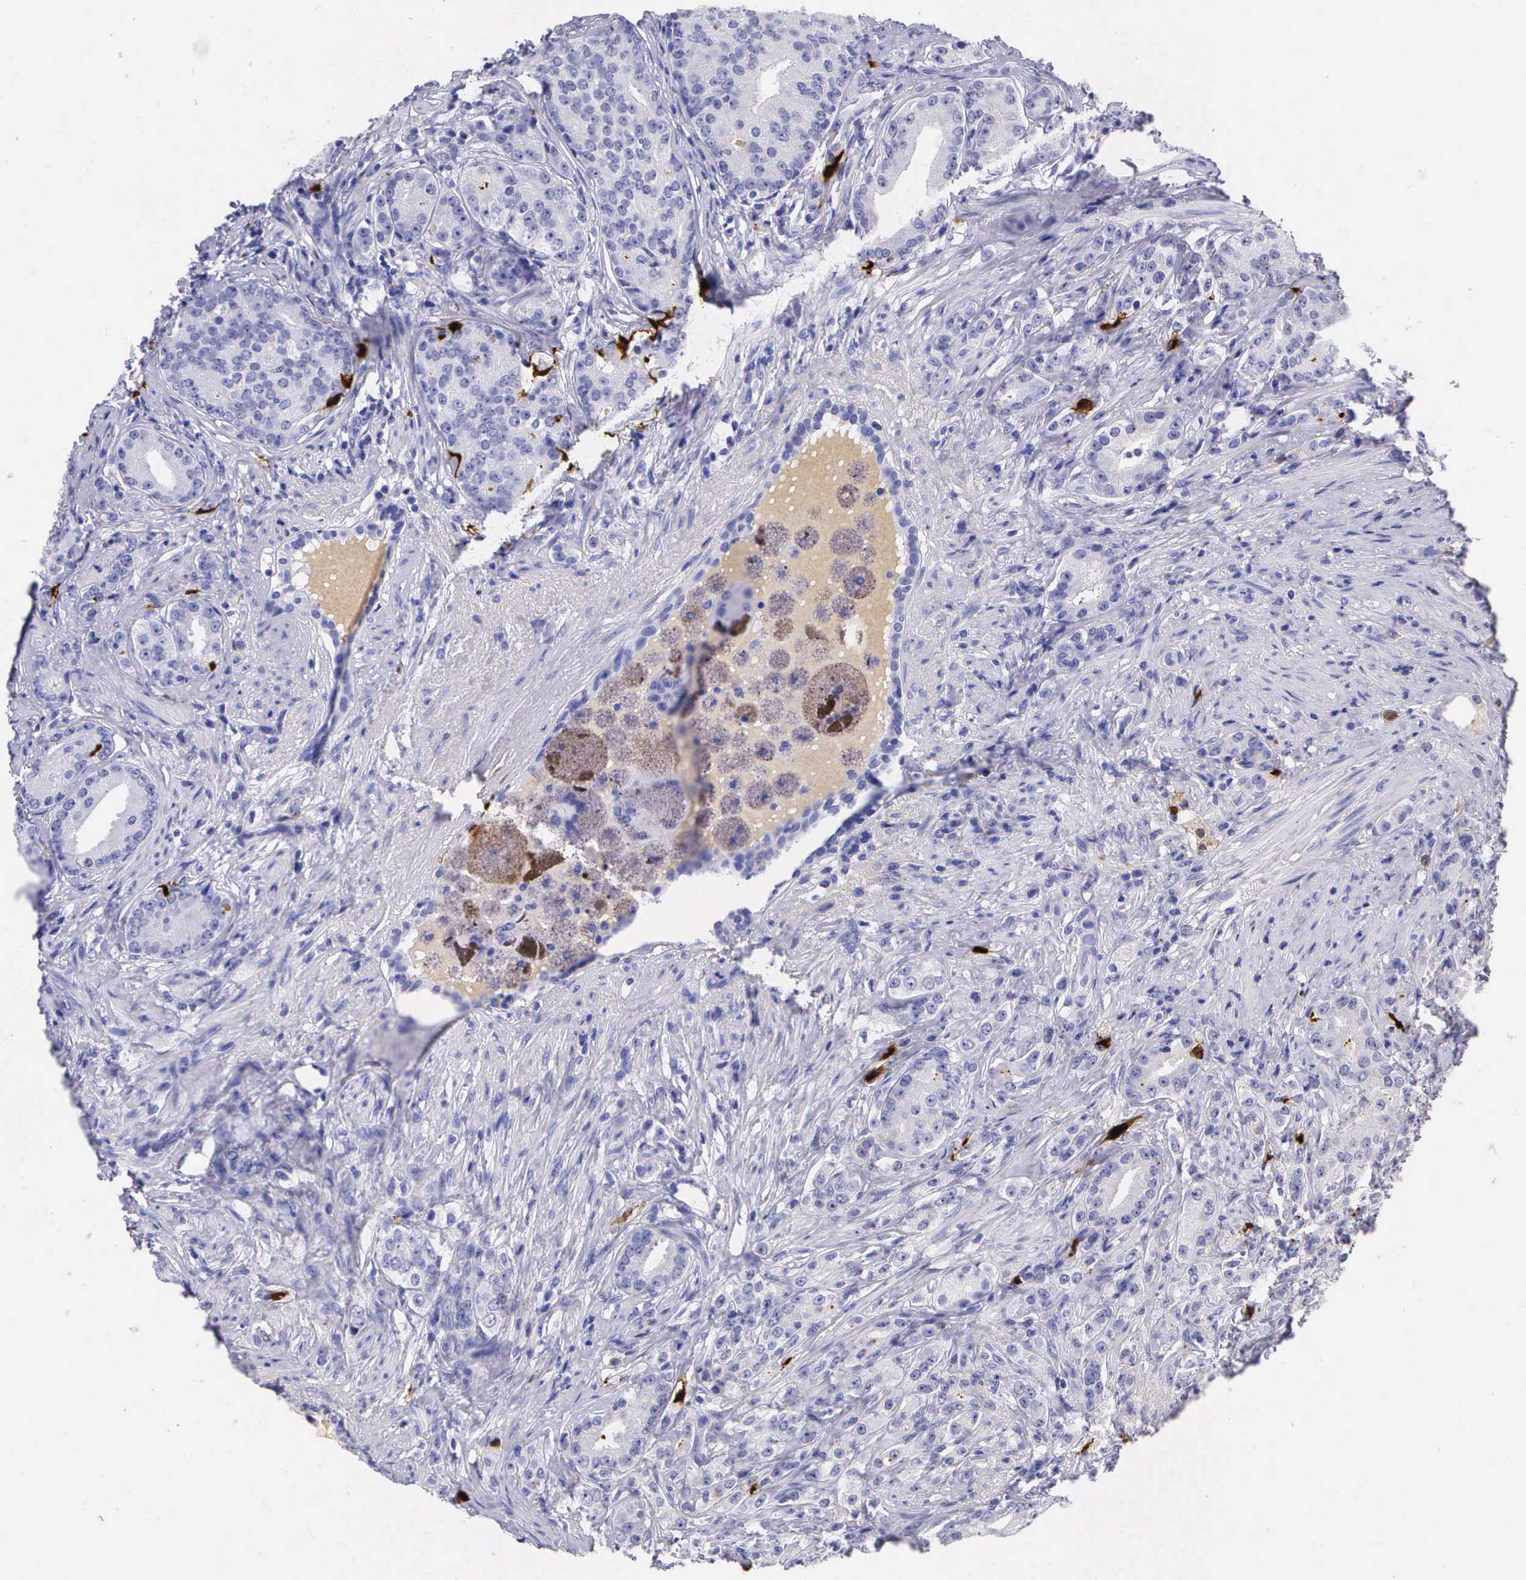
{"staining": {"intensity": "negative", "quantity": "none", "location": "none"}, "tissue": "prostate cancer", "cell_type": "Tumor cells", "image_type": "cancer", "snomed": [{"axis": "morphology", "description": "Adenocarcinoma, Medium grade"}, {"axis": "topography", "description": "Prostate"}], "caption": "Immunohistochemistry (IHC) photomicrograph of neoplastic tissue: prostate cancer (medium-grade adenocarcinoma) stained with DAB (3,3'-diaminobenzidine) exhibits no significant protein staining in tumor cells.", "gene": "PLG", "patient": {"sex": "male", "age": 59}}